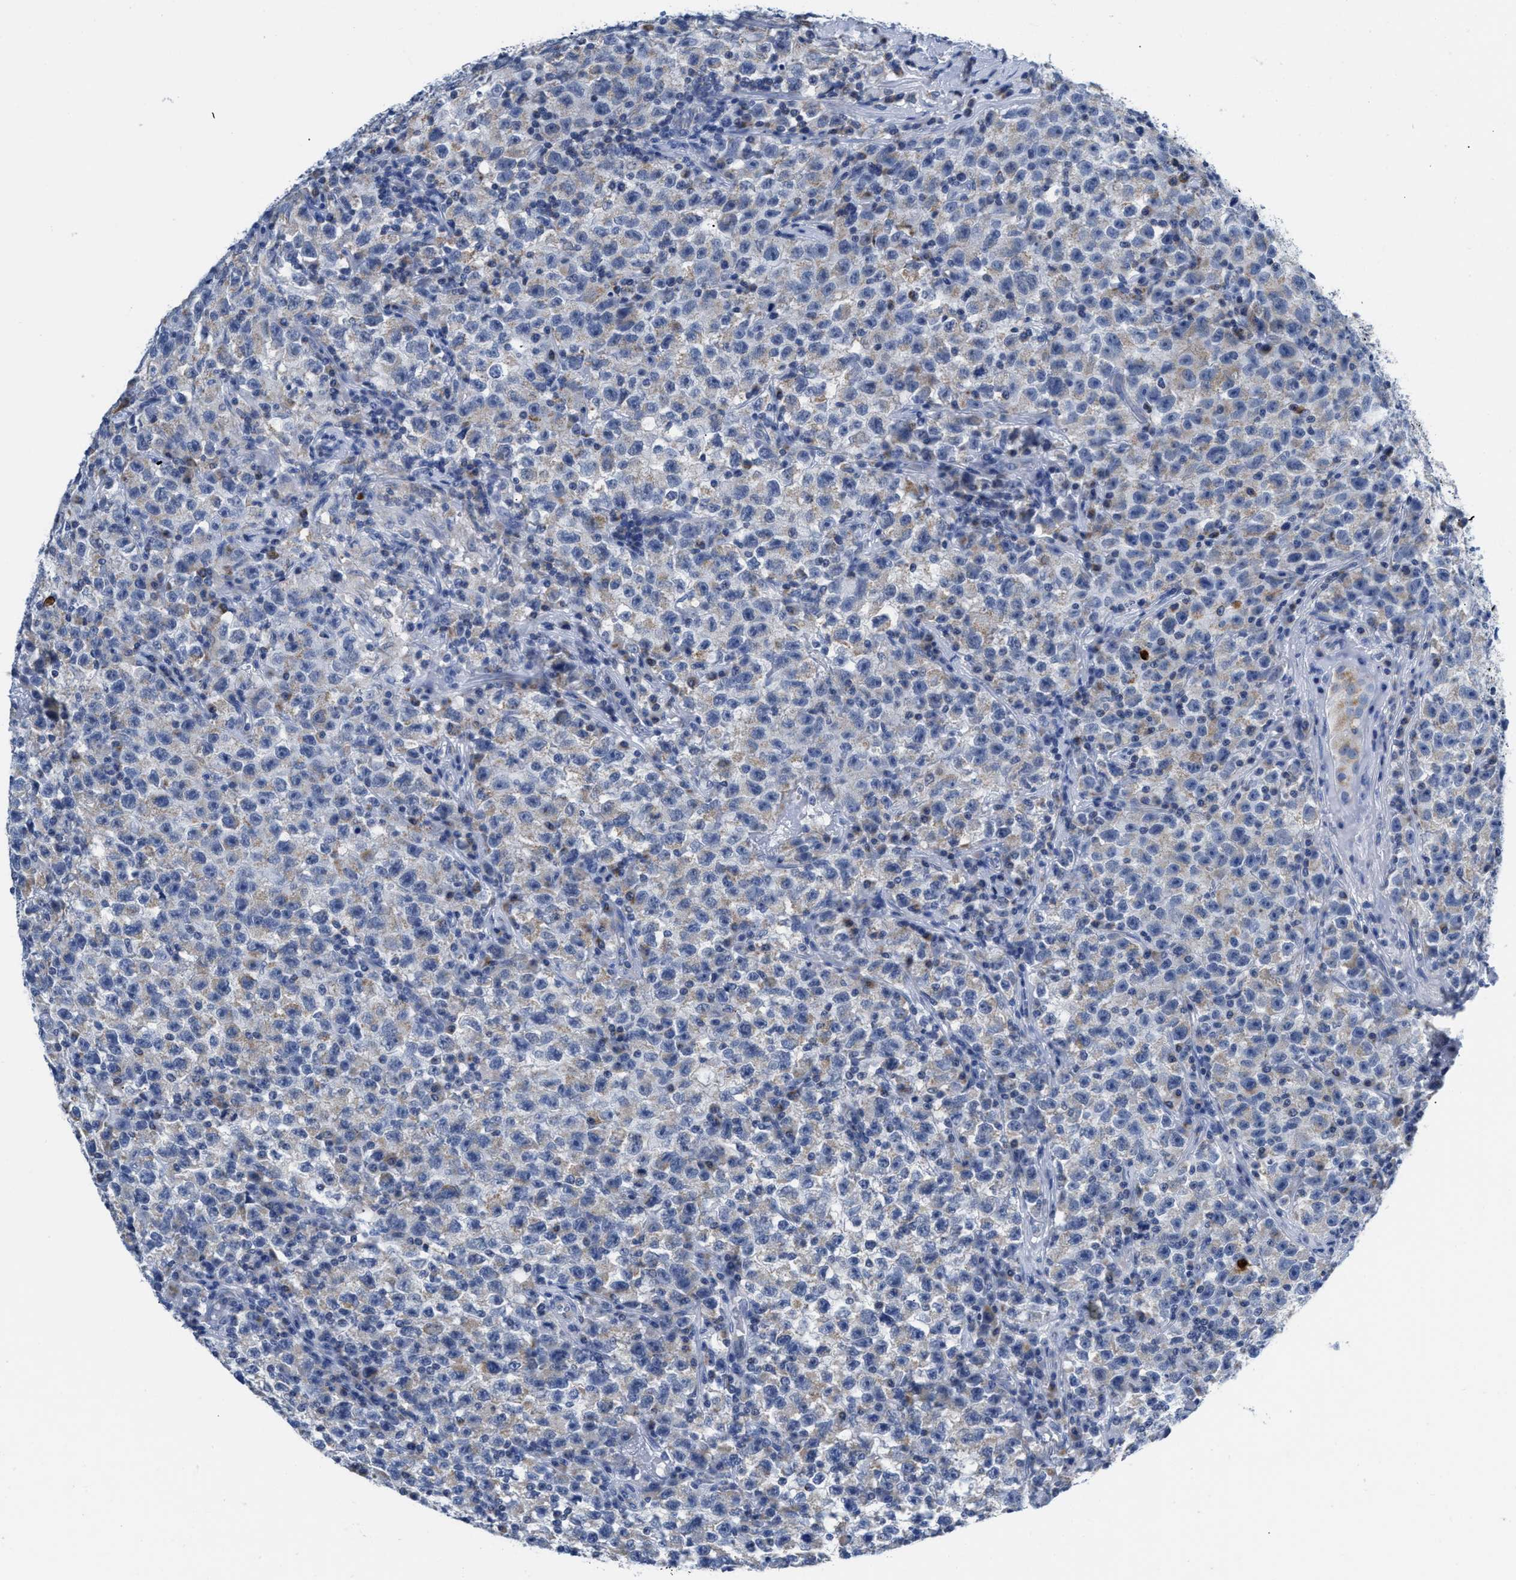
{"staining": {"intensity": "negative", "quantity": "none", "location": "none"}, "tissue": "testis cancer", "cell_type": "Tumor cells", "image_type": "cancer", "snomed": [{"axis": "morphology", "description": "Seminoma, NOS"}, {"axis": "topography", "description": "Testis"}], "caption": "Immunohistochemical staining of human testis cancer reveals no significant positivity in tumor cells. Nuclei are stained in blue.", "gene": "ETFA", "patient": {"sex": "male", "age": 22}}